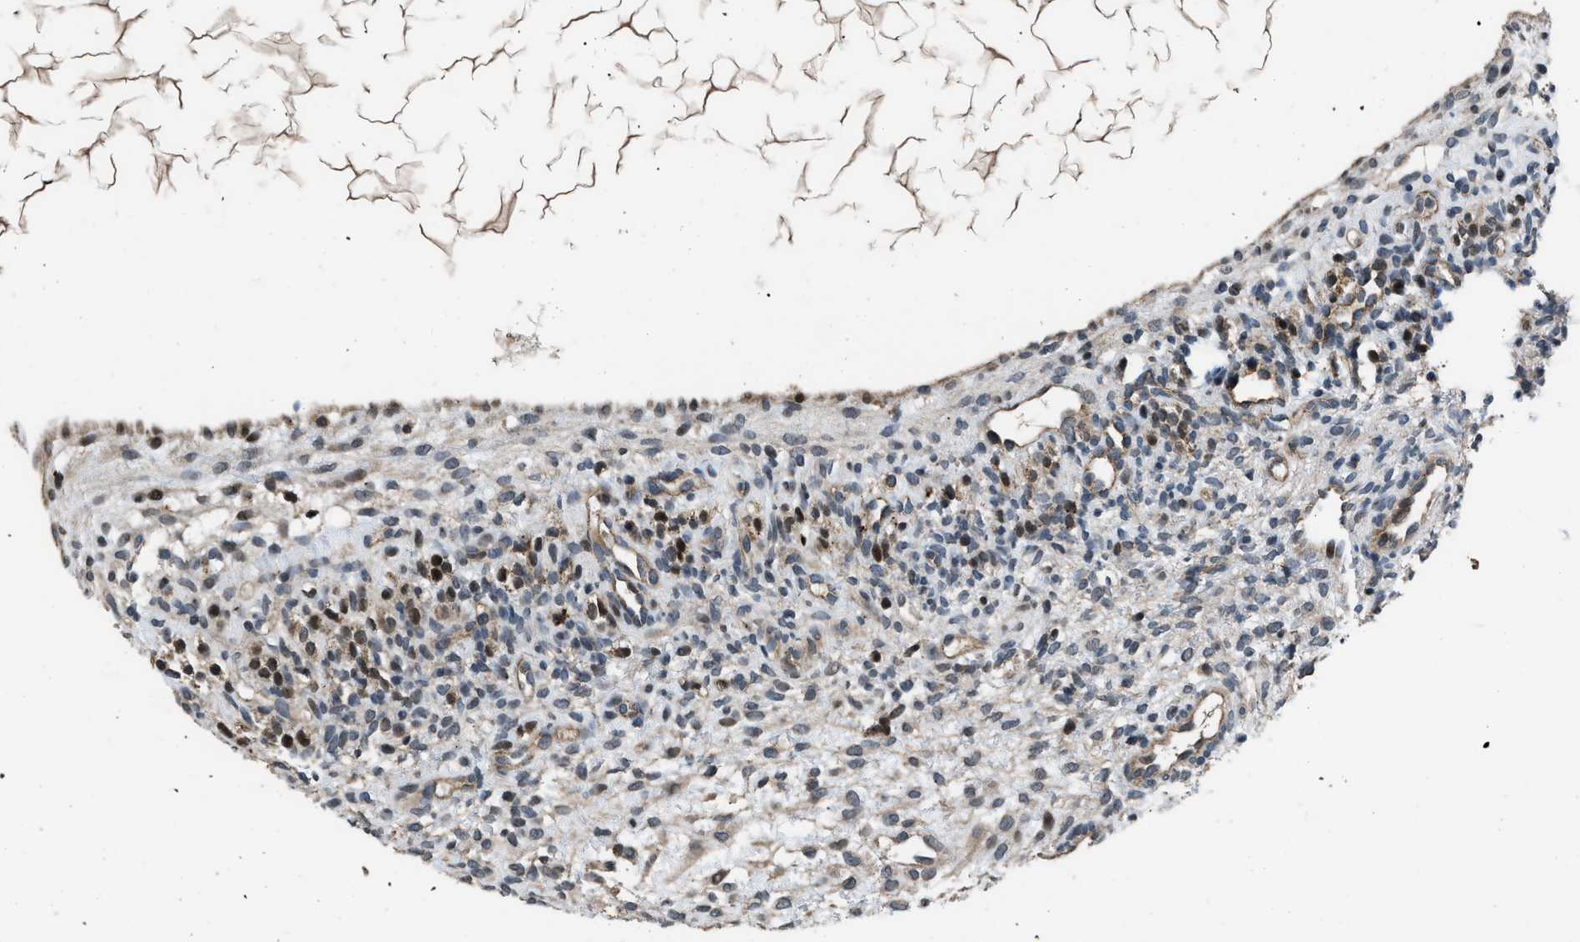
{"staining": {"intensity": "weak", "quantity": "25%-75%", "location": "cytoplasmic/membranous,nuclear"}, "tissue": "ovary", "cell_type": "Ovarian stroma cells", "image_type": "normal", "snomed": [{"axis": "morphology", "description": "Normal tissue, NOS"}, {"axis": "morphology", "description": "Cyst, NOS"}, {"axis": "topography", "description": "Ovary"}], "caption": "Immunohistochemical staining of normal human ovary shows low levels of weak cytoplasmic/membranous,nuclear expression in about 25%-75% of ovarian stroma cells. (Brightfield microscopy of DAB IHC at high magnification).", "gene": "CTBS", "patient": {"sex": "female", "age": 18}}